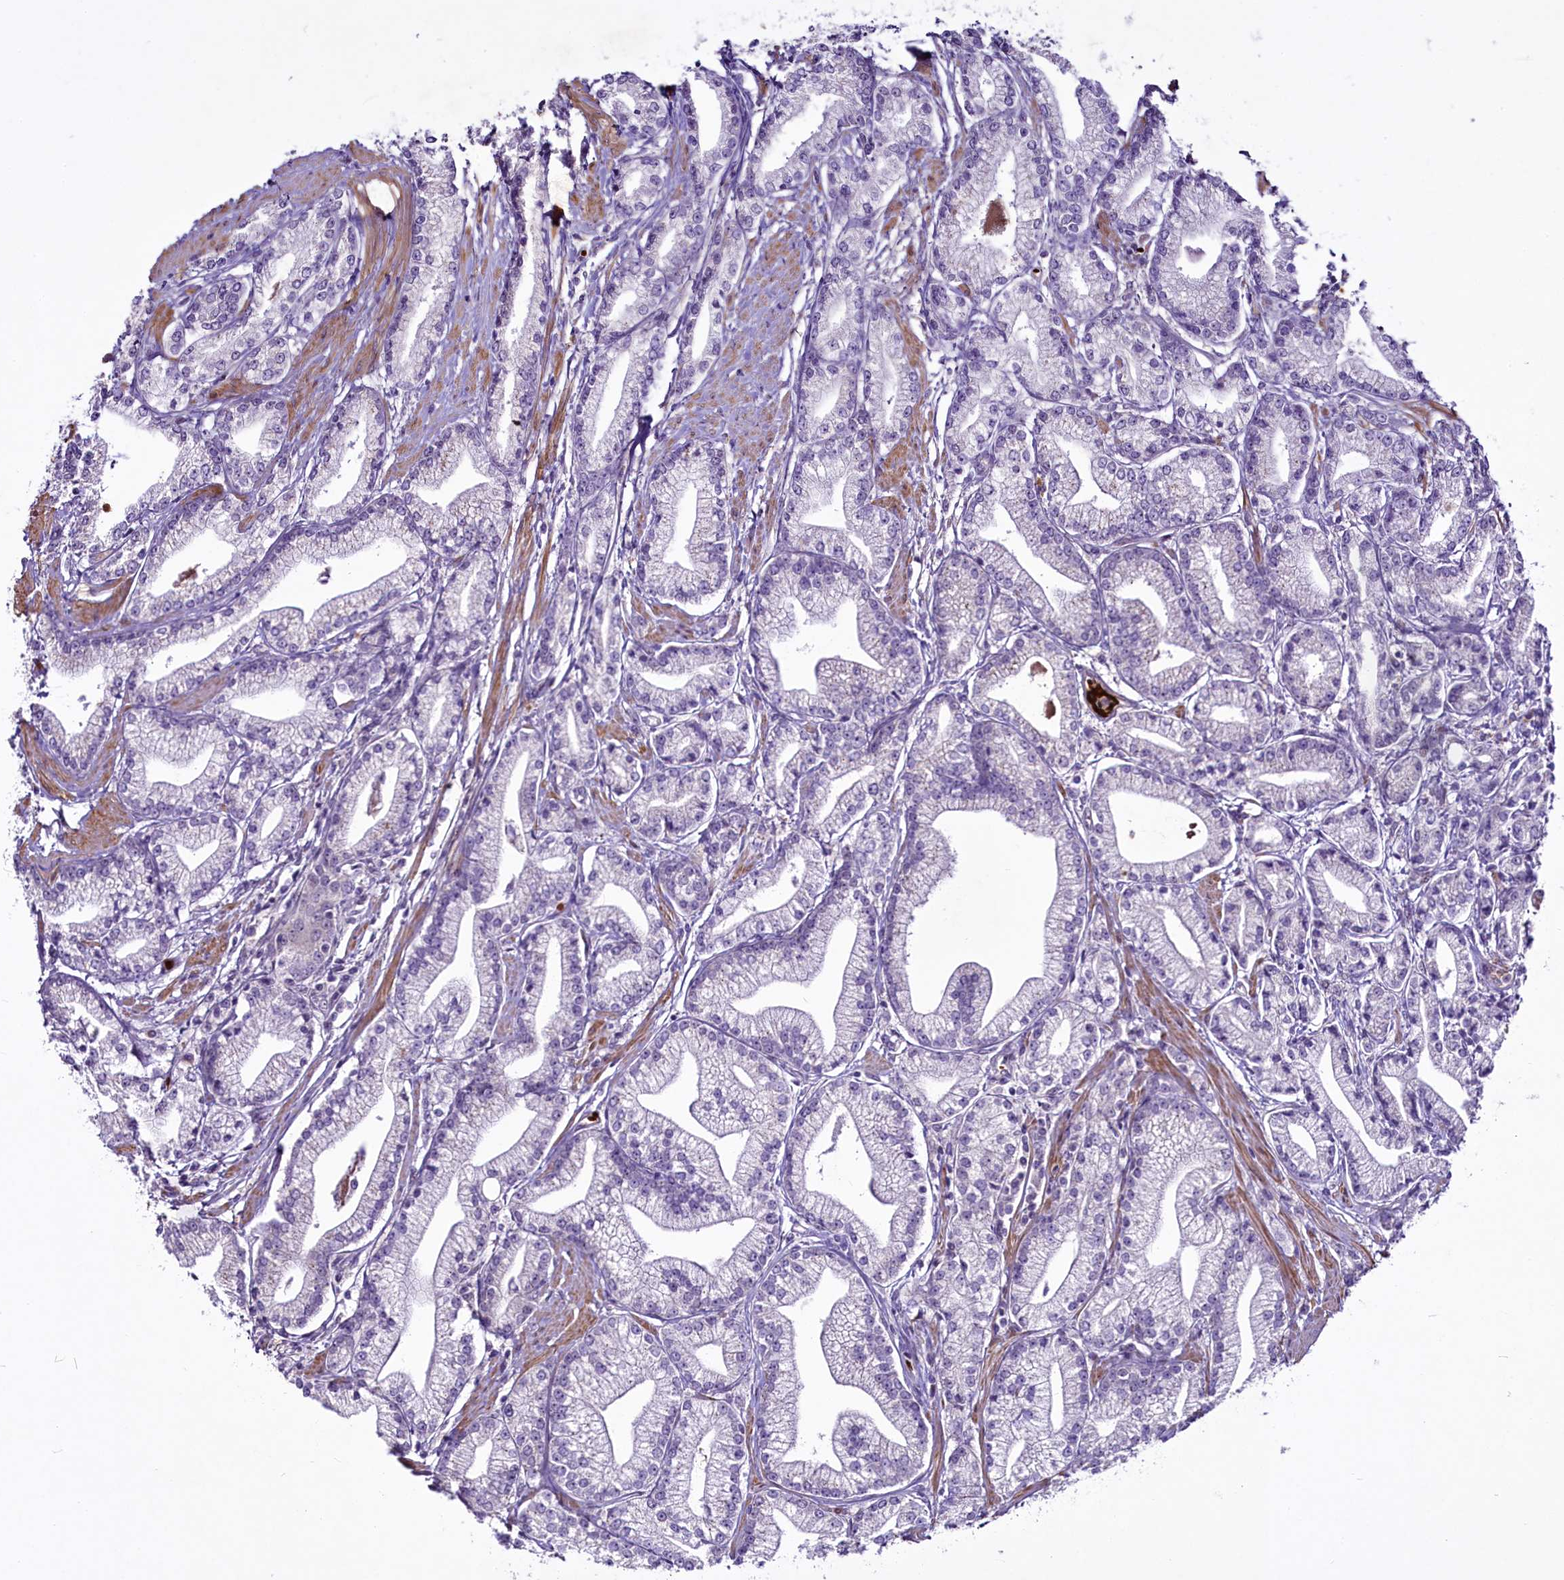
{"staining": {"intensity": "negative", "quantity": "none", "location": "none"}, "tissue": "prostate cancer", "cell_type": "Tumor cells", "image_type": "cancer", "snomed": [{"axis": "morphology", "description": "Adenocarcinoma, High grade"}, {"axis": "topography", "description": "Prostate"}], "caption": "Tumor cells show no significant expression in adenocarcinoma (high-grade) (prostate). The staining was performed using DAB (3,3'-diaminobenzidine) to visualize the protein expression in brown, while the nuclei were stained in blue with hematoxylin (Magnification: 20x).", "gene": "SUSD3", "patient": {"sex": "male", "age": 67}}